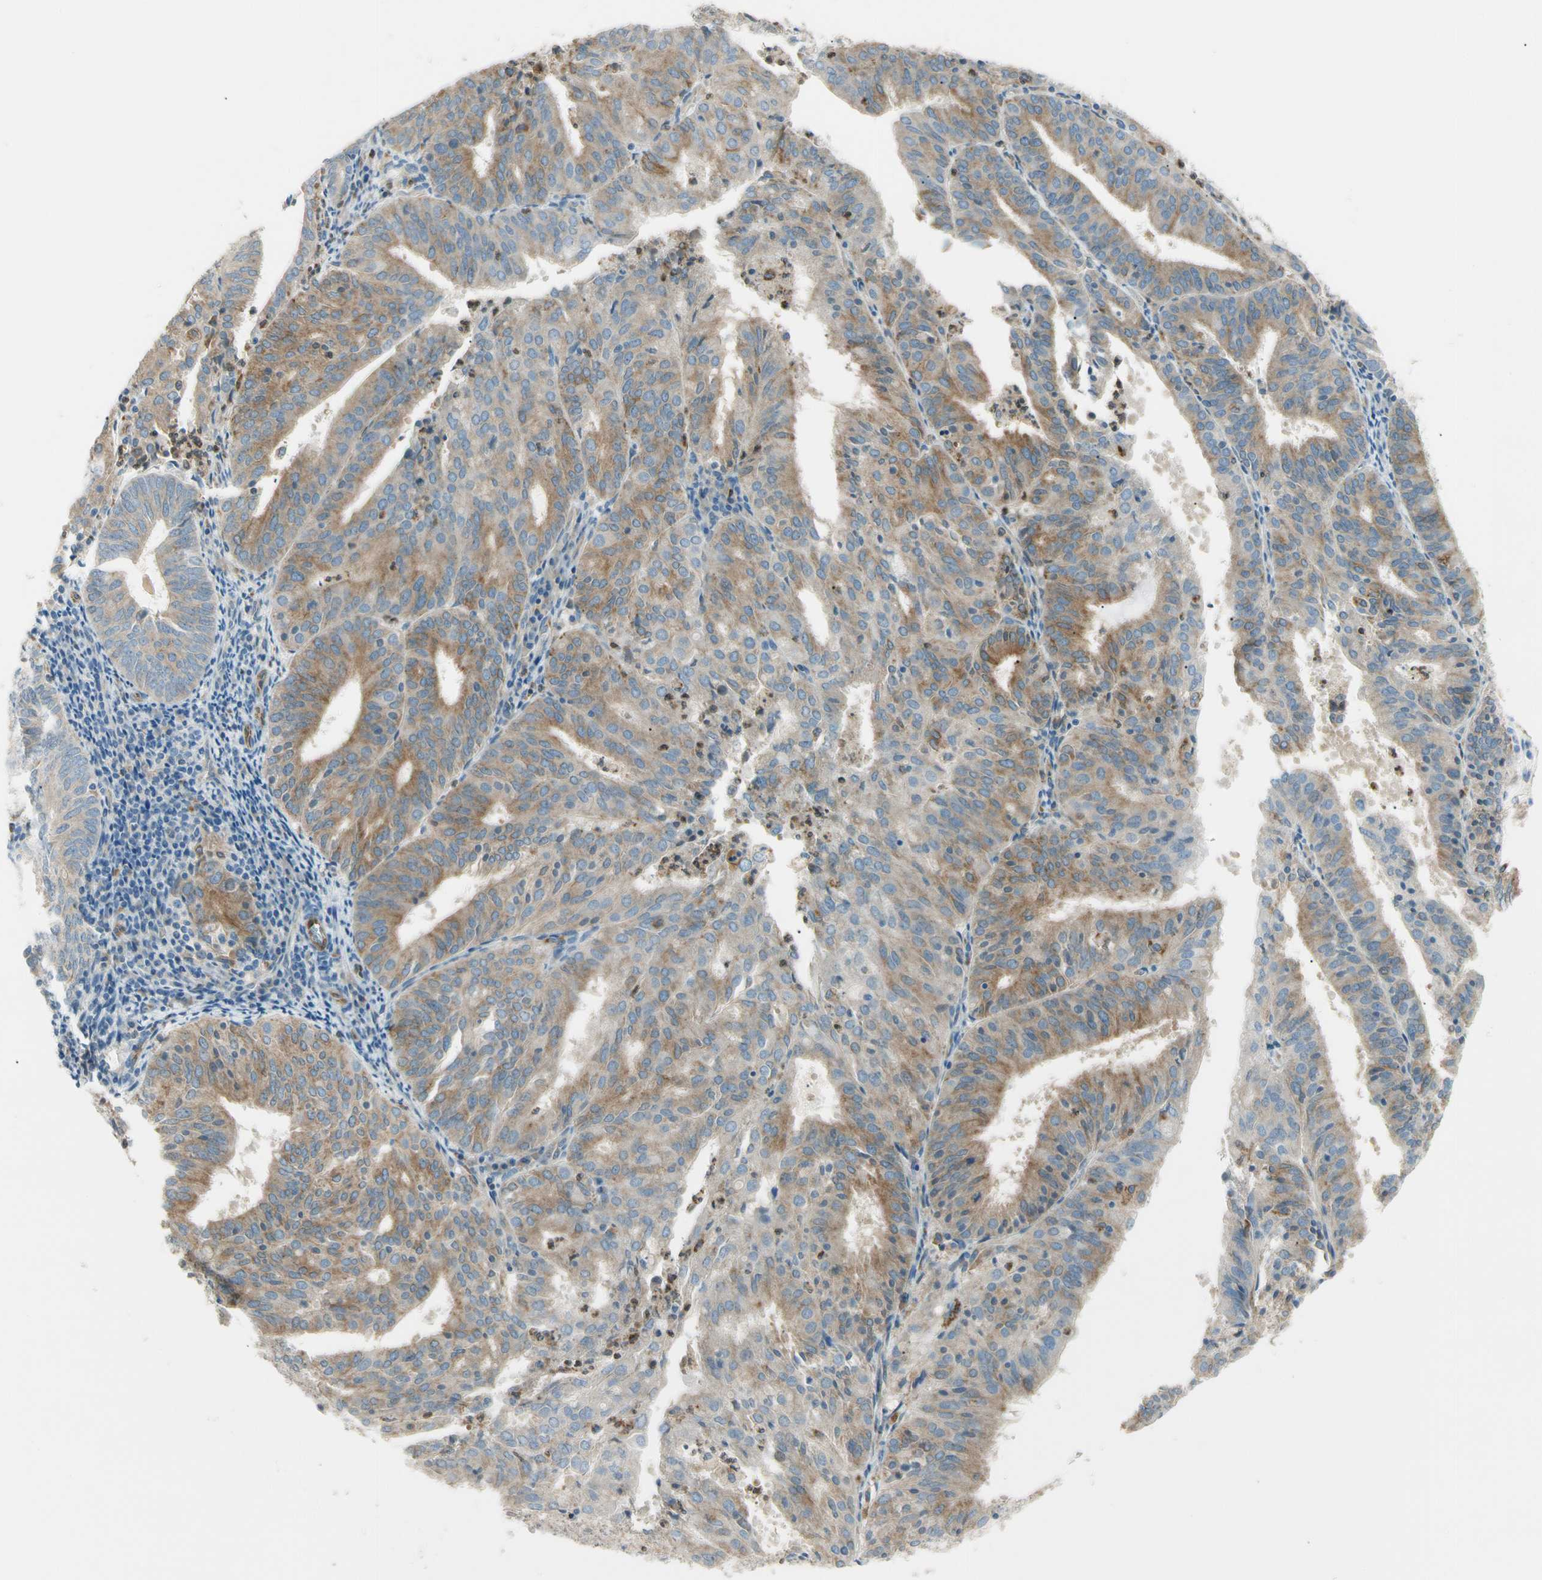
{"staining": {"intensity": "moderate", "quantity": ">75%", "location": "cytoplasmic/membranous"}, "tissue": "endometrial cancer", "cell_type": "Tumor cells", "image_type": "cancer", "snomed": [{"axis": "morphology", "description": "Adenocarcinoma, NOS"}, {"axis": "topography", "description": "Uterus"}], "caption": "This is an image of immunohistochemistry (IHC) staining of adenocarcinoma (endometrial), which shows moderate positivity in the cytoplasmic/membranous of tumor cells.", "gene": "LPCAT2", "patient": {"sex": "female", "age": 60}}